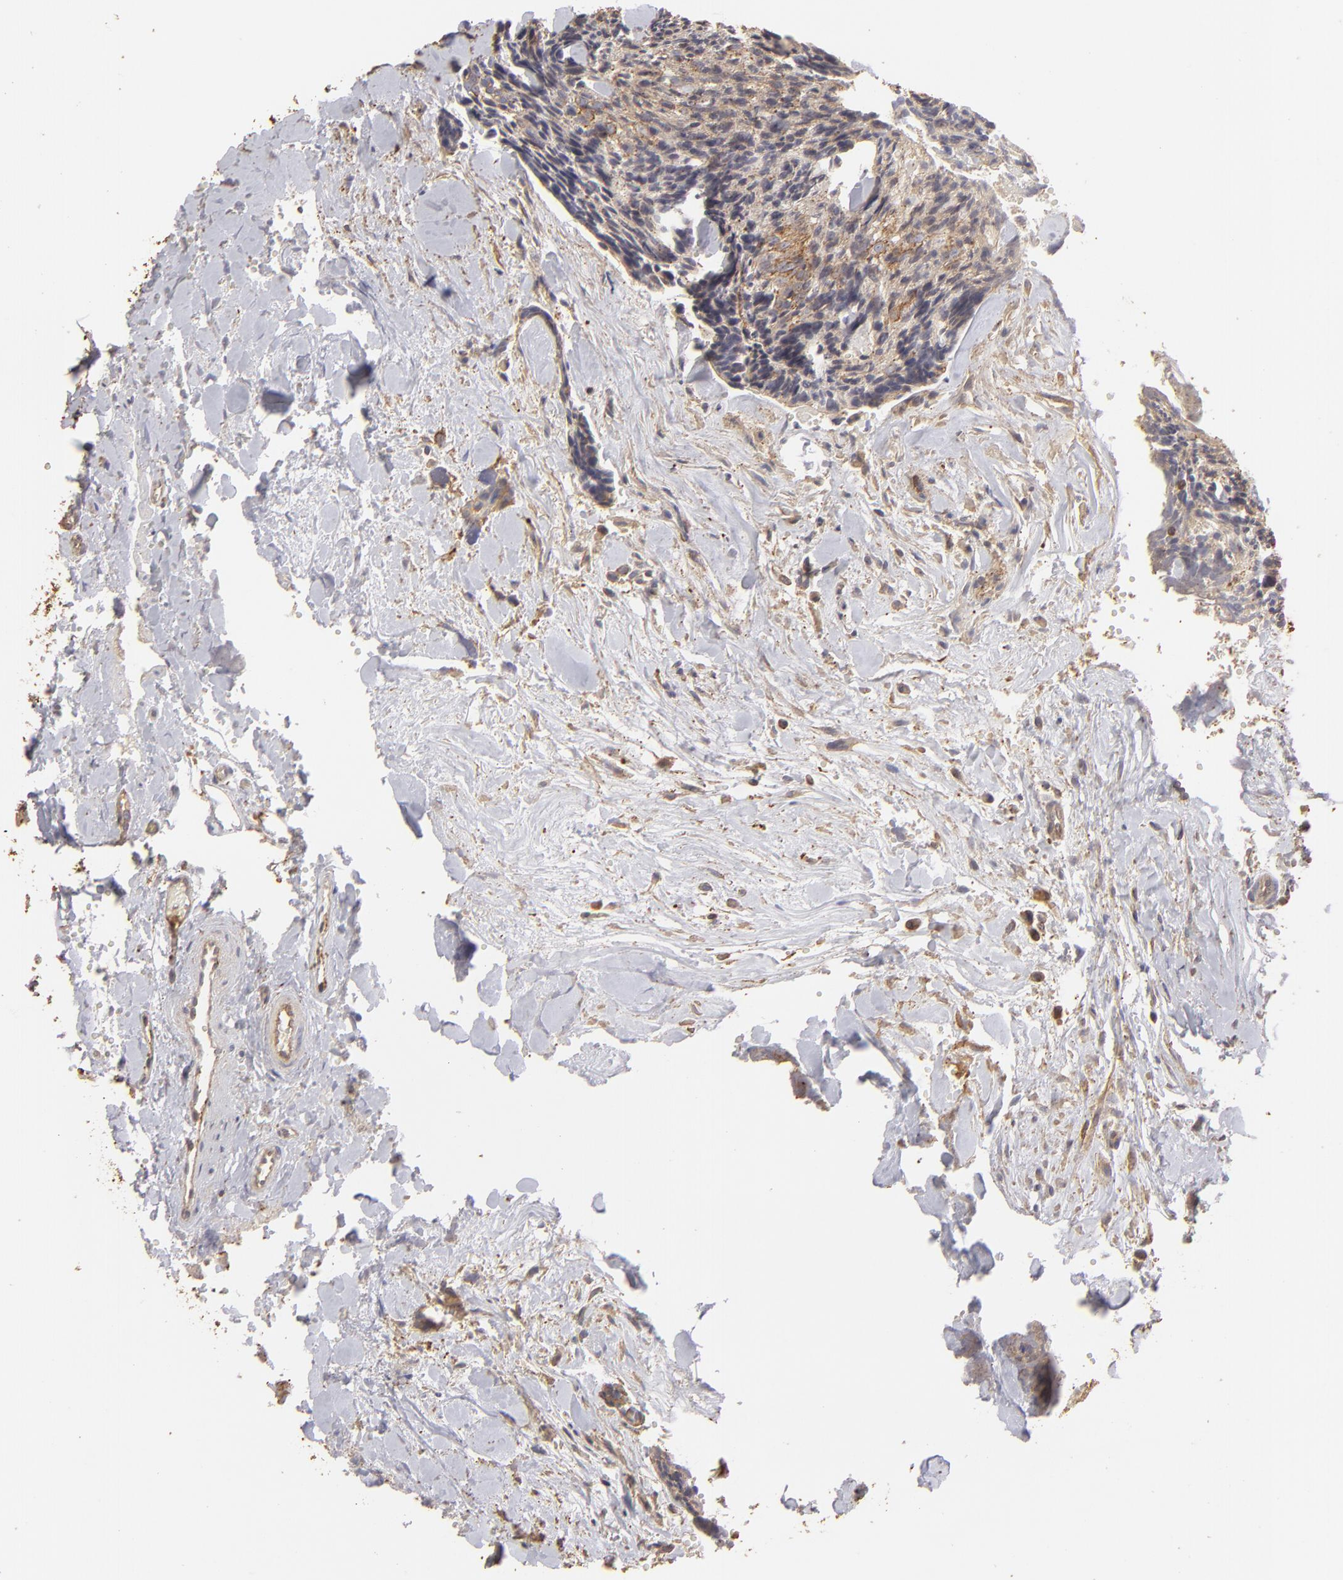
{"staining": {"intensity": "moderate", "quantity": ">75%", "location": "cytoplasmic/membranous"}, "tissue": "head and neck cancer", "cell_type": "Tumor cells", "image_type": "cancer", "snomed": [{"axis": "morphology", "description": "Squamous cell carcinoma, NOS"}, {"axis": "topography", "description": "Salivary gland"}, {"axis": "topography", "description": "Head-Neck"}], "caption": "The image displays staining of head and neck squamous cell carcinoma, revealing moderate cytoplasmic/membranous protein staining (brown color) within tumor cells. (brown staining indicates protein expression, while blue staining denotes nuclei).", "gene": "ACTB", "patient": {"sex": "male", "age": 70}}